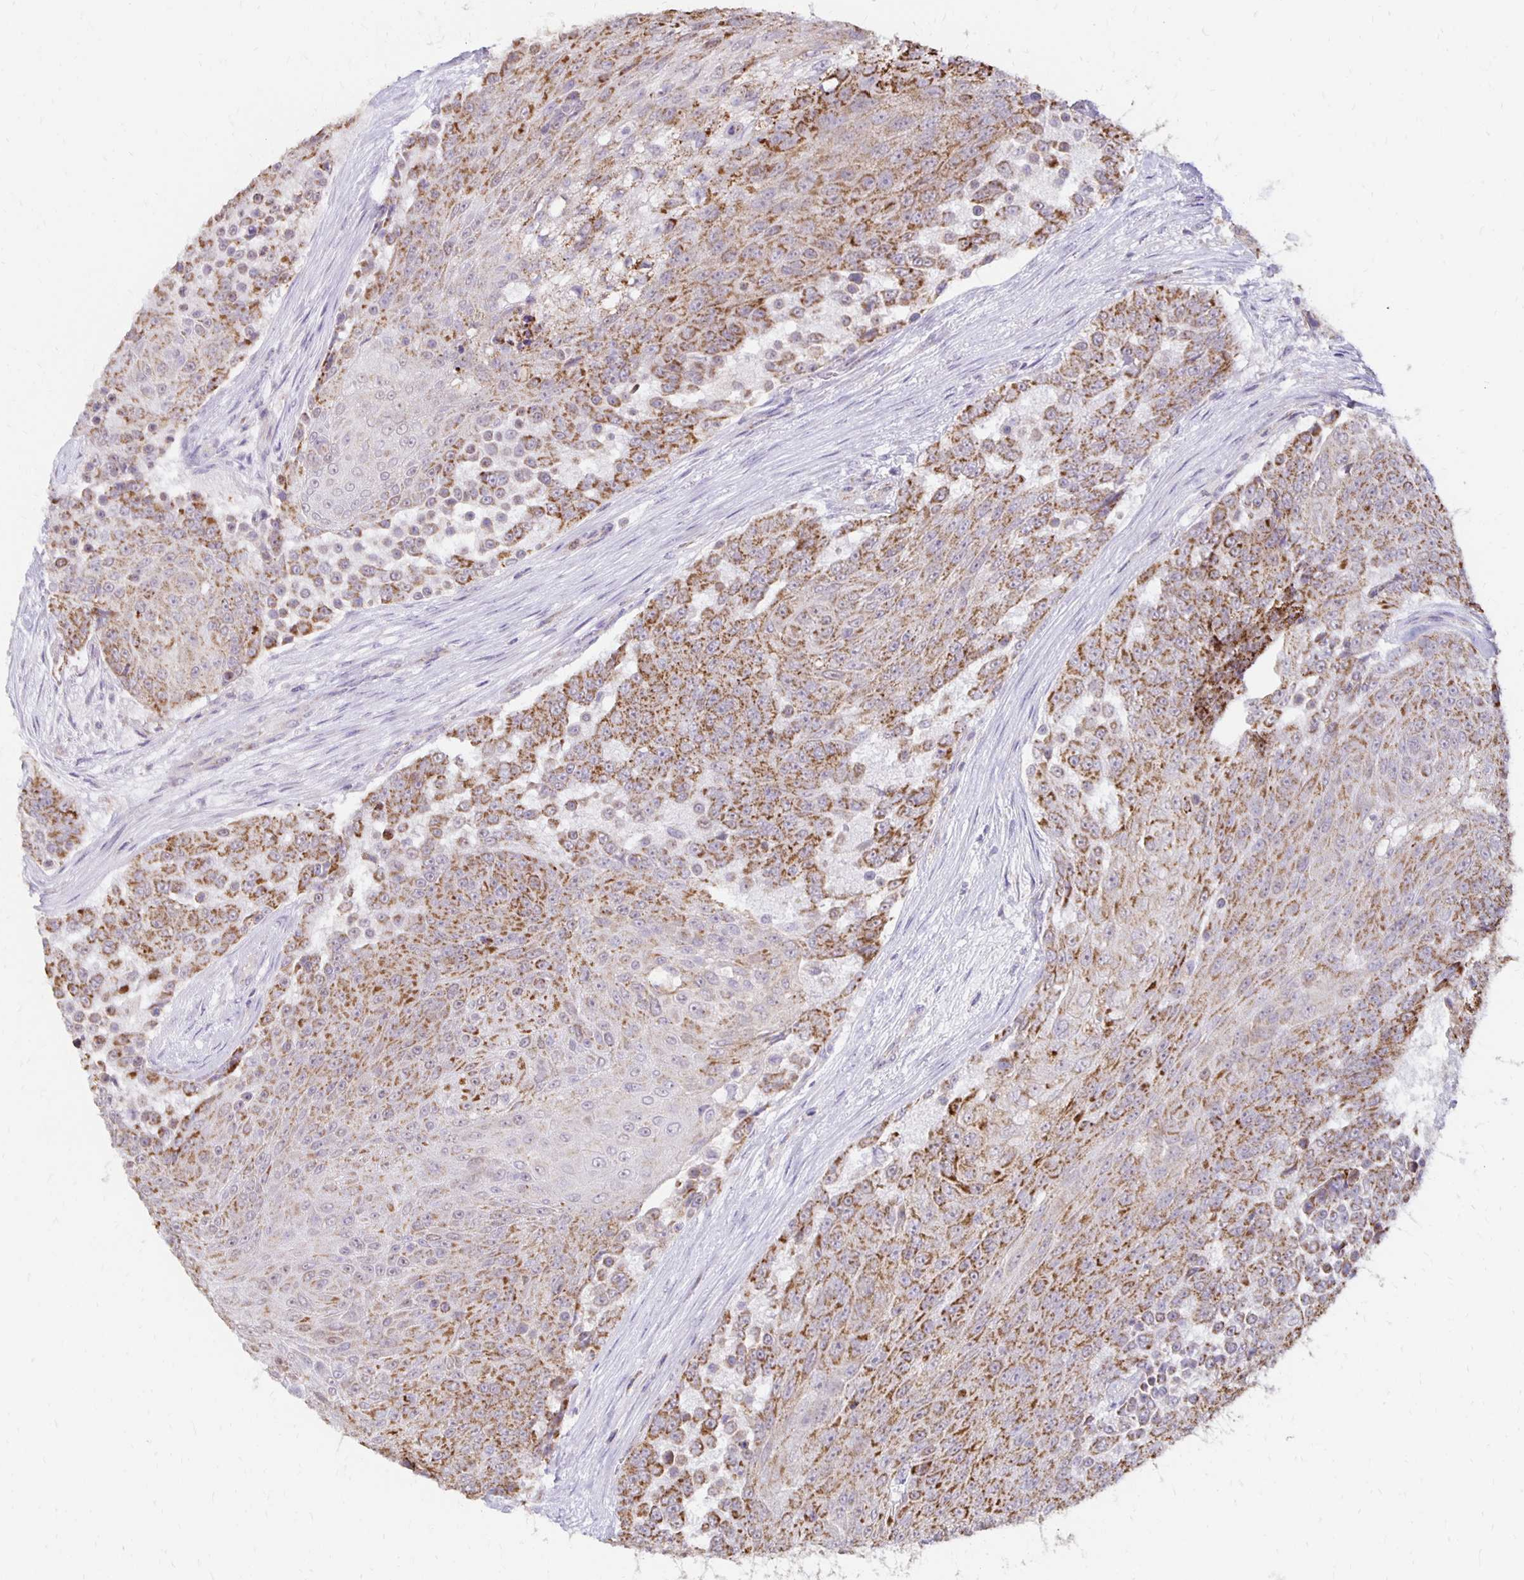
{"staining": {"intensity": "moderate", "quantity": ">75%", "location": "cytoplasmic/membranous"}, "tissue": "urothelial cancer", "cell_type": "Tumor cells", "image_type": "cancer", "snomed": [{"axis": "morphology", "description": "Urothelial carcinoma, High grade"}, {"axis": "topography", "description": "Urinary bladder"}], "caption": "Urothelial carcinoma (high-grade) stained for a protein (brown) shows moderate cytoplasmic/membranous positive staining in about >75% of tumor cells.", "gene": "IER3", "patient": {"sex": "female", "age": 63}}